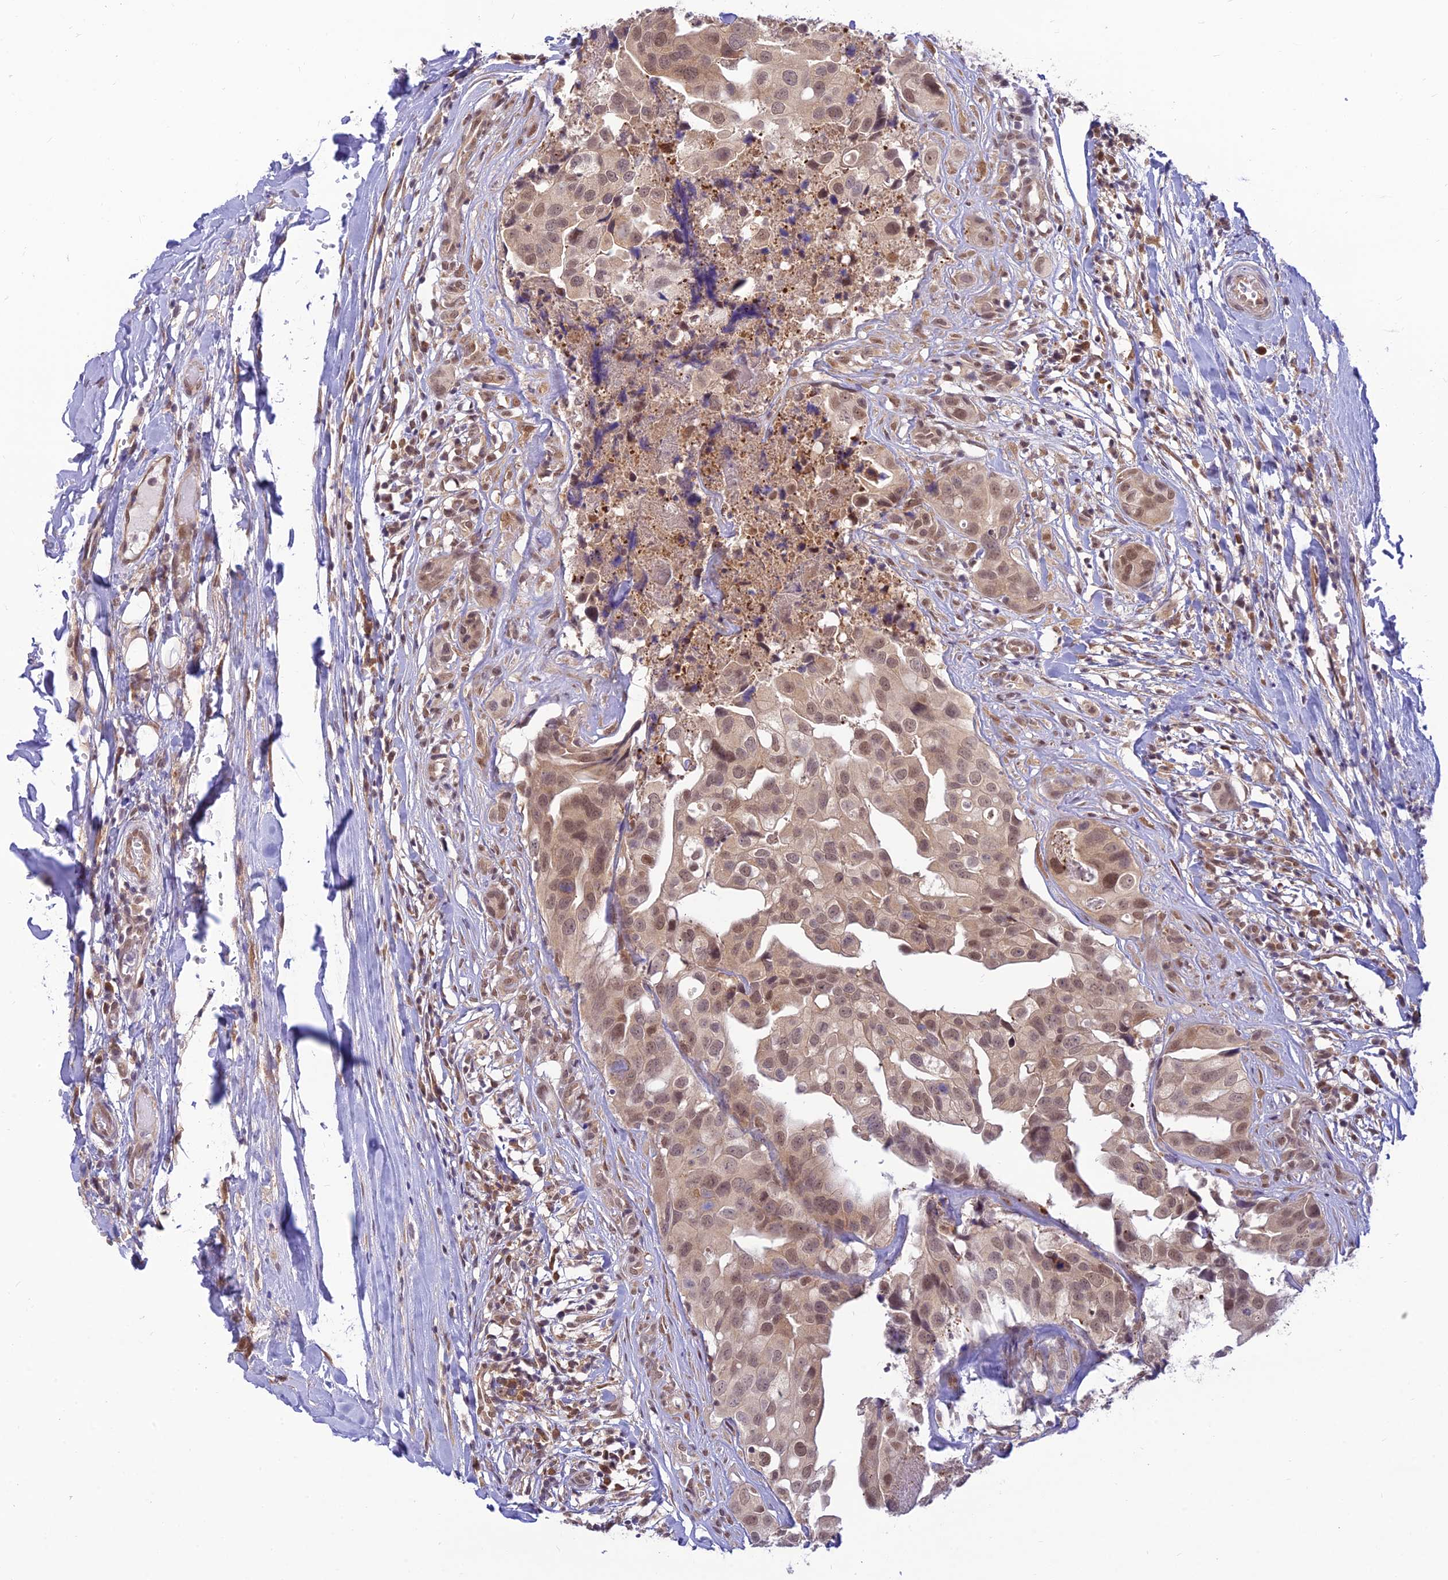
{"staining": {"intensity": "moderate", "quantity": ">75%", "location": "nuclear"}, "tissue": "head and neck cancer", "cell_type": "Tumor cells", "image_type": "cancer", "snomed": [{"axis": "morphology", "description": "Adenocarcinoma, NOS"}, {"axis": "morphology", "description": "Adenocarcinoma, metastatic, NOS"}, {"axis": "topography", "description": "Head-Neck"}], "caption": "An immunohistochemistry (IHC) histopathology image of tumor tissue is shown. Protein staining in brown labels moderate nuclear positivity in head and neck adenocarcinoma within tumor cells.", "gene": "SKIC8", "patient": {"sex": "male", "age": 75}}